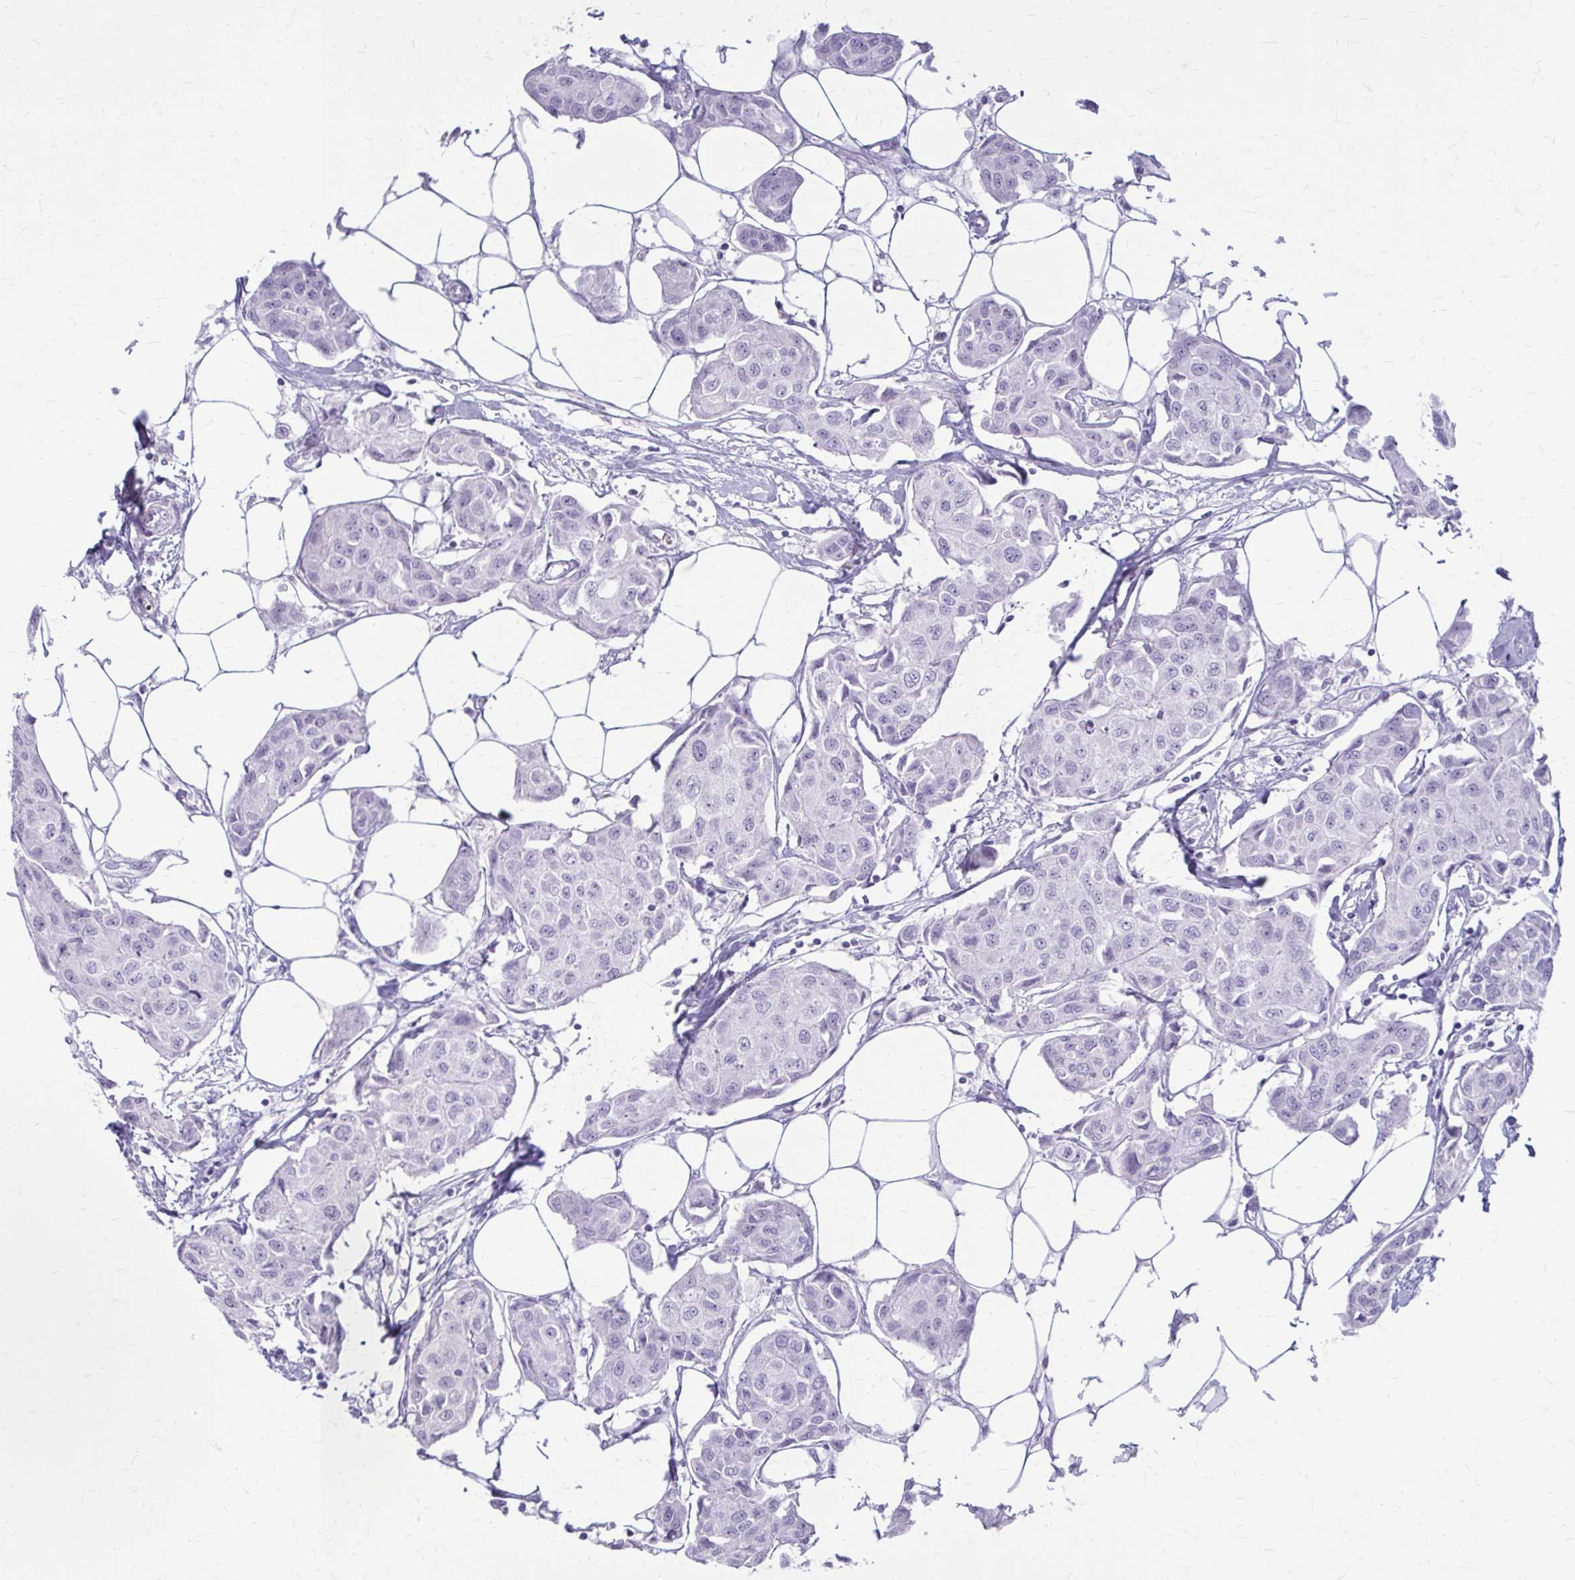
{"staining": {"intensity": "negative", "quantity": "none", "location": "none"}, "tissue": "breast cancer", "cell_type": "Tumor cells", "image_type": "cancer", "snomed": [{"axis": "morphology", "description": "Duct carcinoma"}, {"axis": "topography", "description": "Breast"}, {"axis": "topography", "description": "Lymph node"}], "caption": "Immunohistochemistry (IHC) image of neoplastic tissue: human invasive ductal carcinoma (breast) stained with DAB (3,3'-diaminobenzidine) reveals no significant protein positivity in tumor cells.", "gene": "KRT5", "patient": {"sex": "female", "age": 80}}